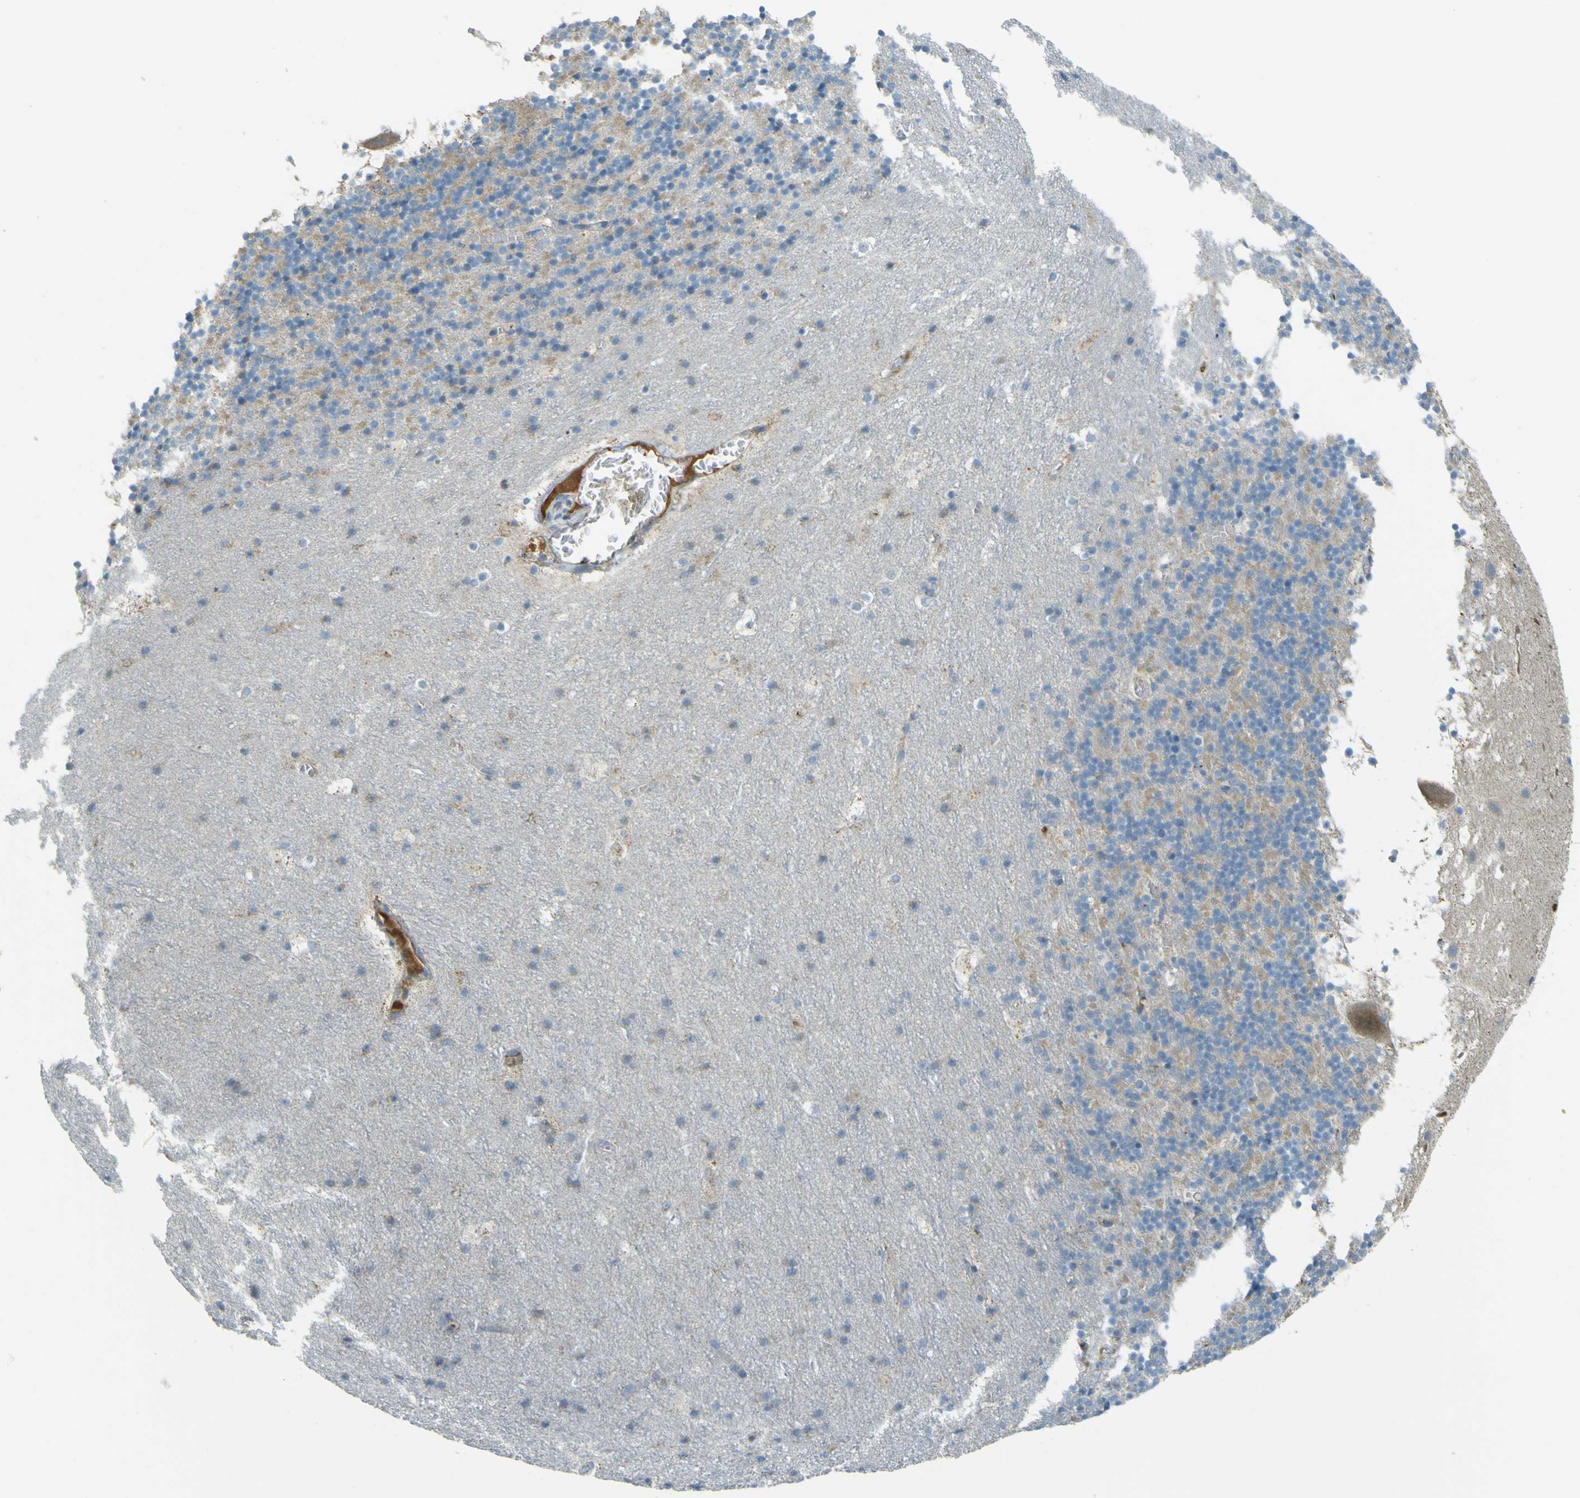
{"staining": {"intensity": "weak", "quantity": "25%-75%", "location": "cytoplasmic/membranous"}, "tissue": "cerebellum", "cell_type": "Cells in granular layer", "image_type": "normal", "snomed": [{"axis": "morphology", "description": "Normal tissue, NOS"}, {"axis": "topography", "description": "Cerebellum"}], "caption": "DAB (3,3'-diaminobenzidine) immunohistochemical staining of benign cerebellum shows weak cytoplasmic/membranous protein positivity in about 25%-75% of cells in granular layer.", "gene": "FKTN", "patient": {"sex": "male", "age": 45}}